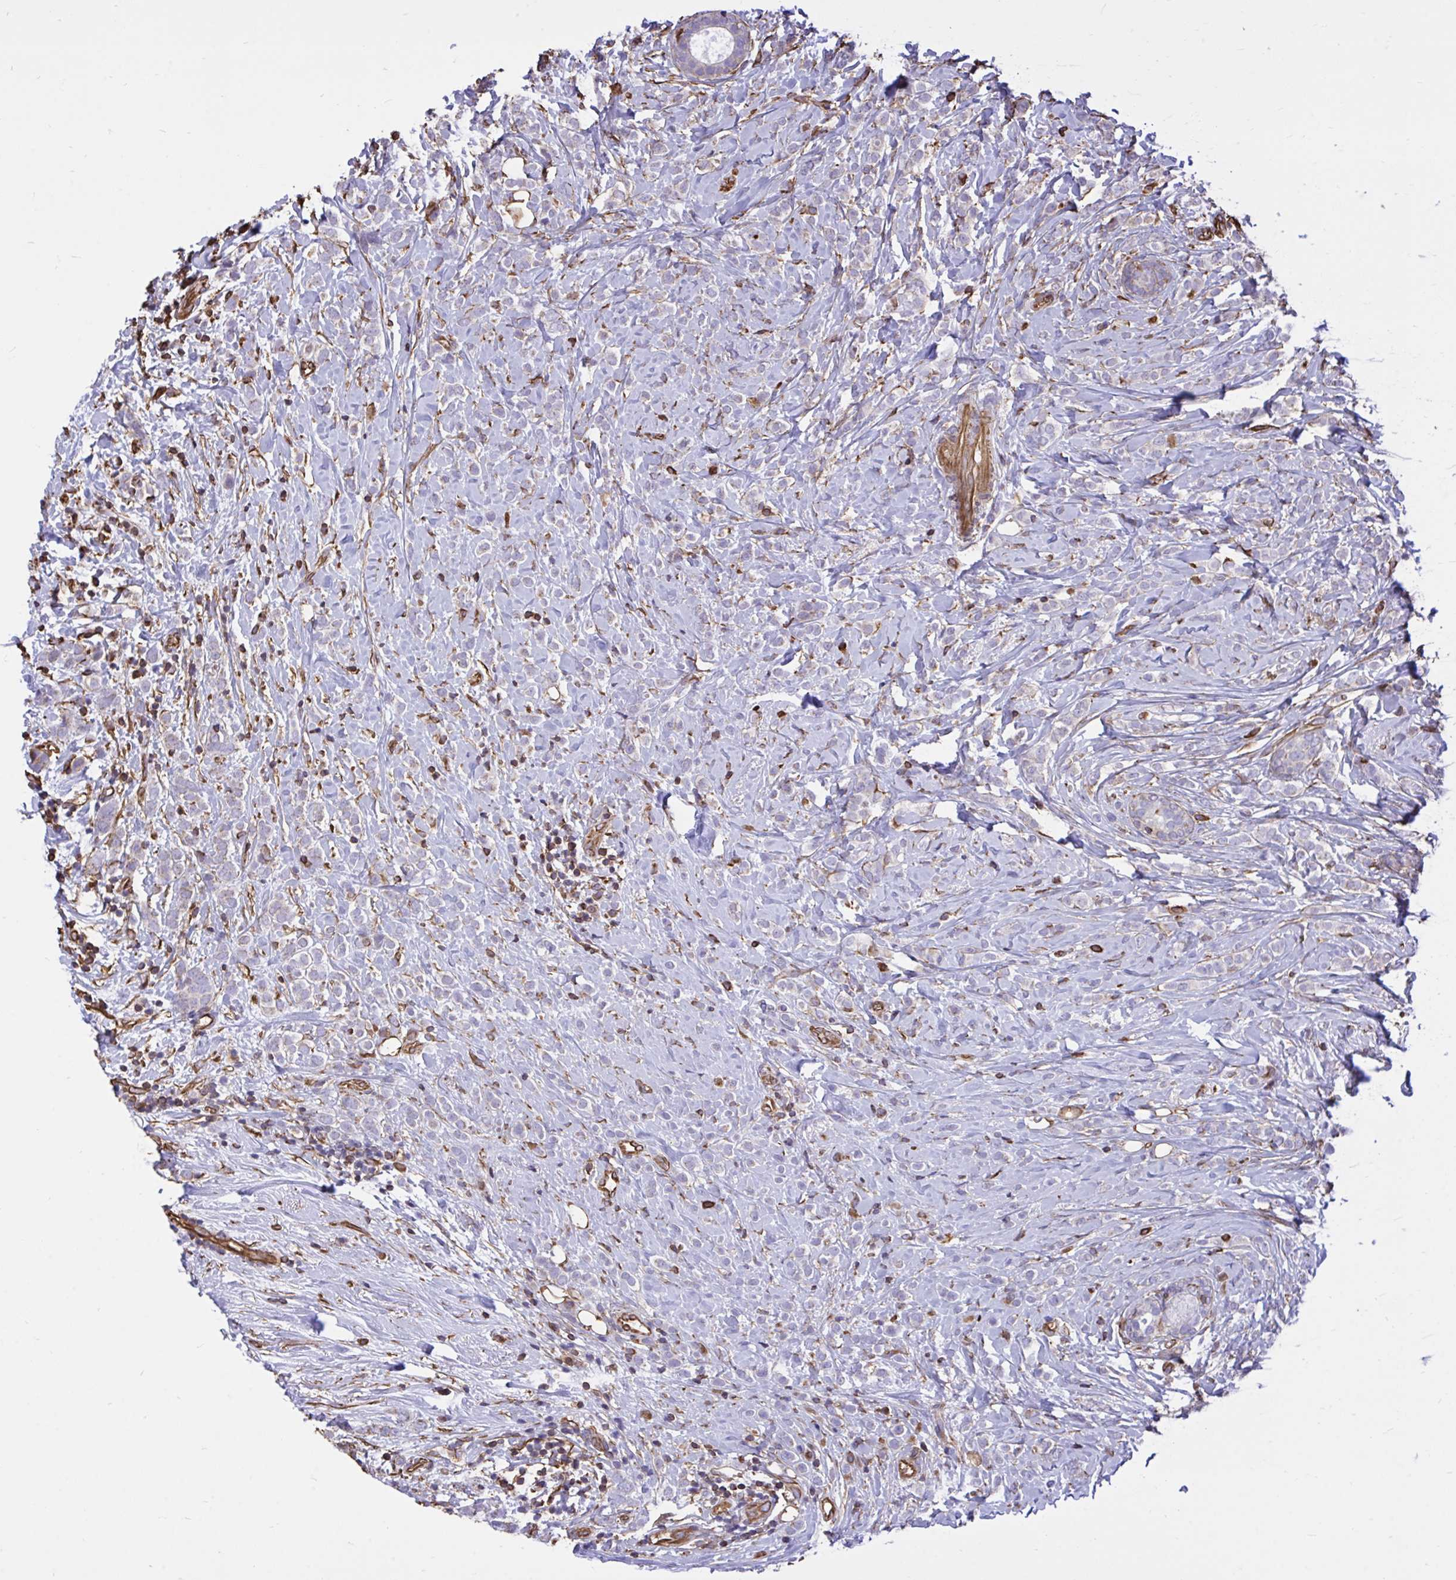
{"staining": {"intensity": "negative", "quantity": "none", "location": "none"}, "tissue": "breast cancer", "cell_type": "Tumor cells", "image_type": "cancer", "snomed": [{"axis": "morphology", "description": "Lobular carcinoma"}, {"axis": "topography", "description": "Breast"}], "caption": "This micrograph is of breast cancer (lobular carcinoma) stained with immunohistochemistry (IHC) to label a protein in brown with the nuclei are counter-stained blue. There is no positivity in tumor cells.", "gene": "RNF103", "patient": {"sex": "female", "age": 49}}